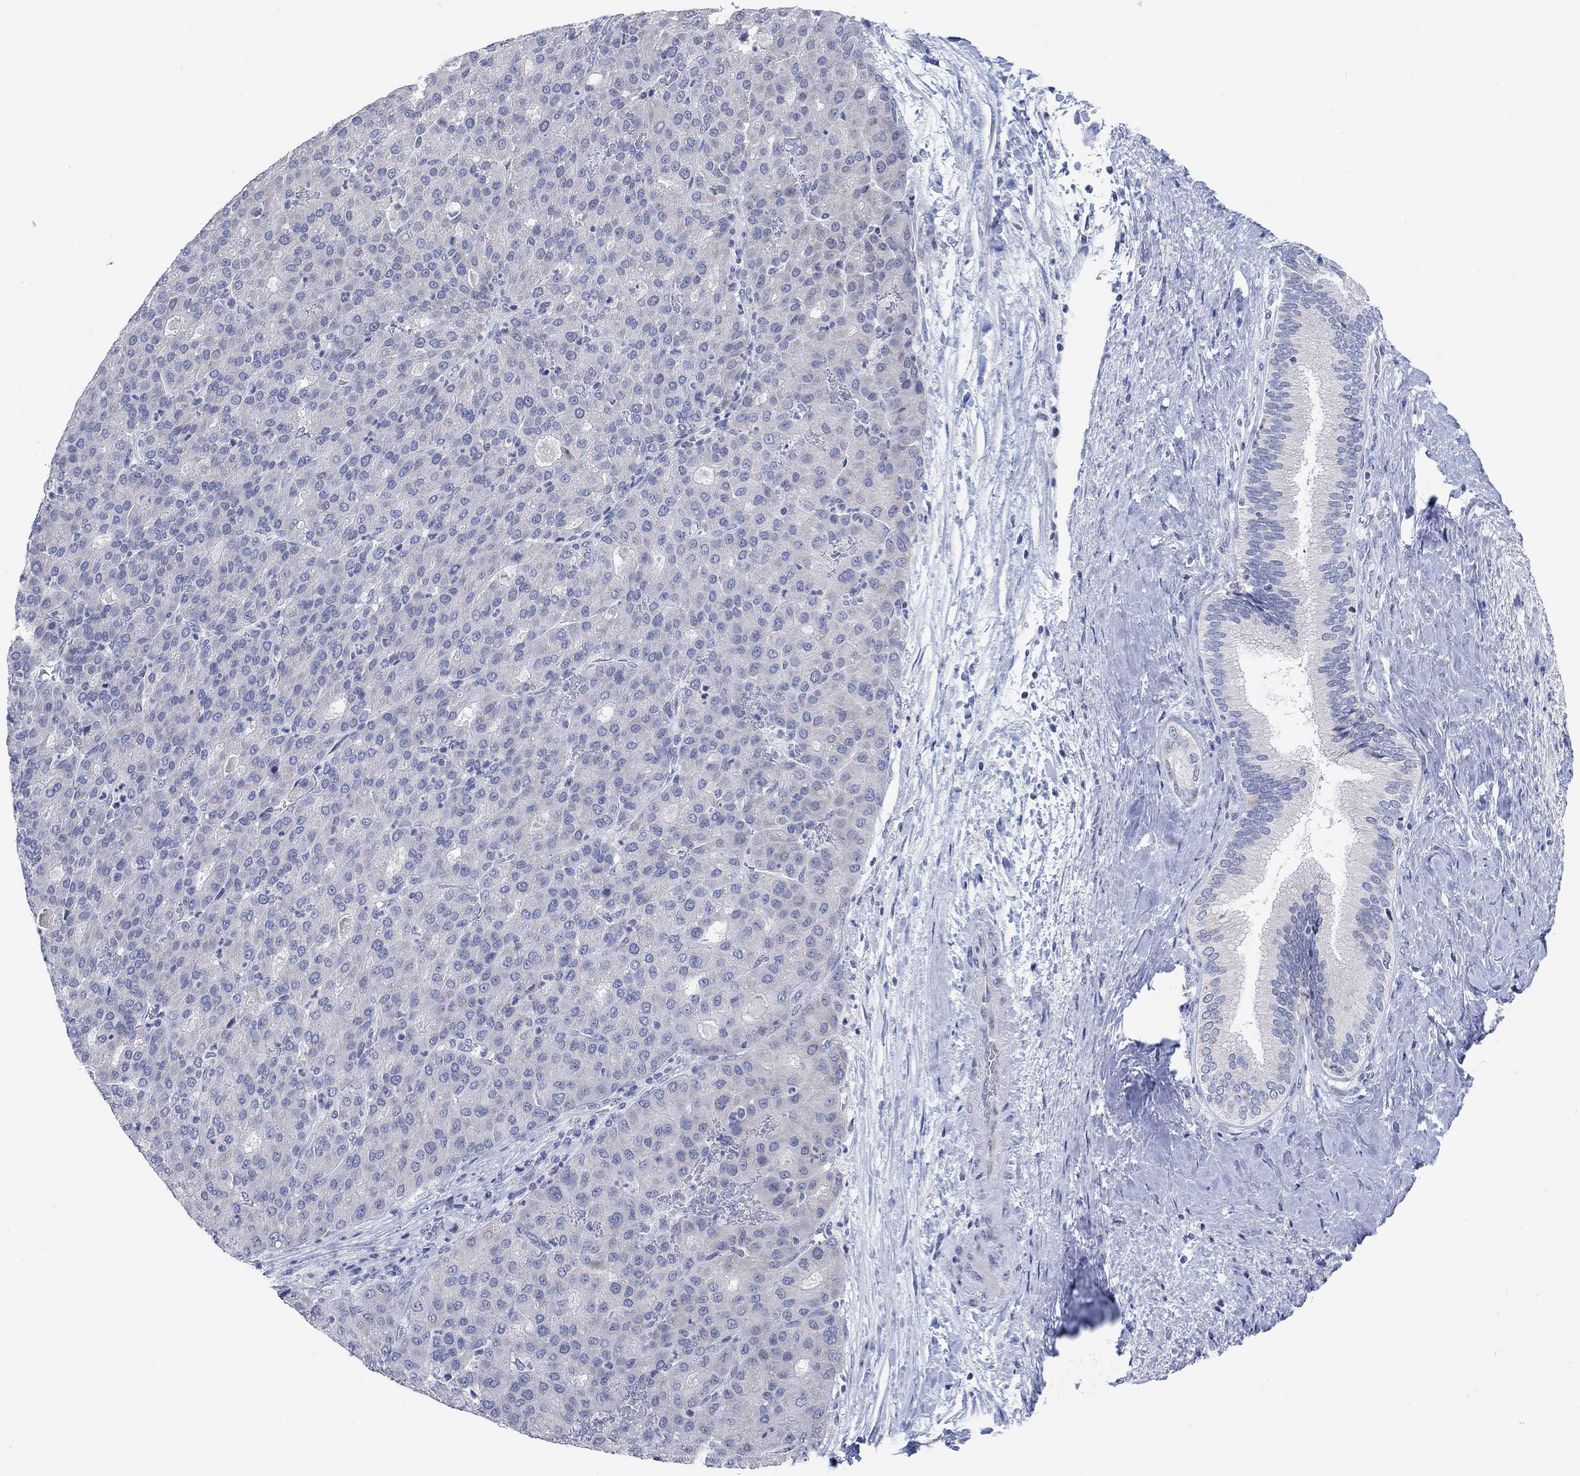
{"staining": {"intensity": "negative", "quantity": "none", "location": "none"}, "tissue": "liver cancer", "cell_type": "Tumor cells", "image_type": "cancer", "snomed": [{"axis": "morphology", "description": "Carcinoma, Hepatocellular, NOS"}, {"axis": "topography", "description": "Liver"}], "caption": "Immunohistochemical staining of human liver hepatocellular carcinoma demonstrates no significant staining in tumor cells.", "gene": "ATP6V1E2", "patient": {"sex": "male", "age": 65}}